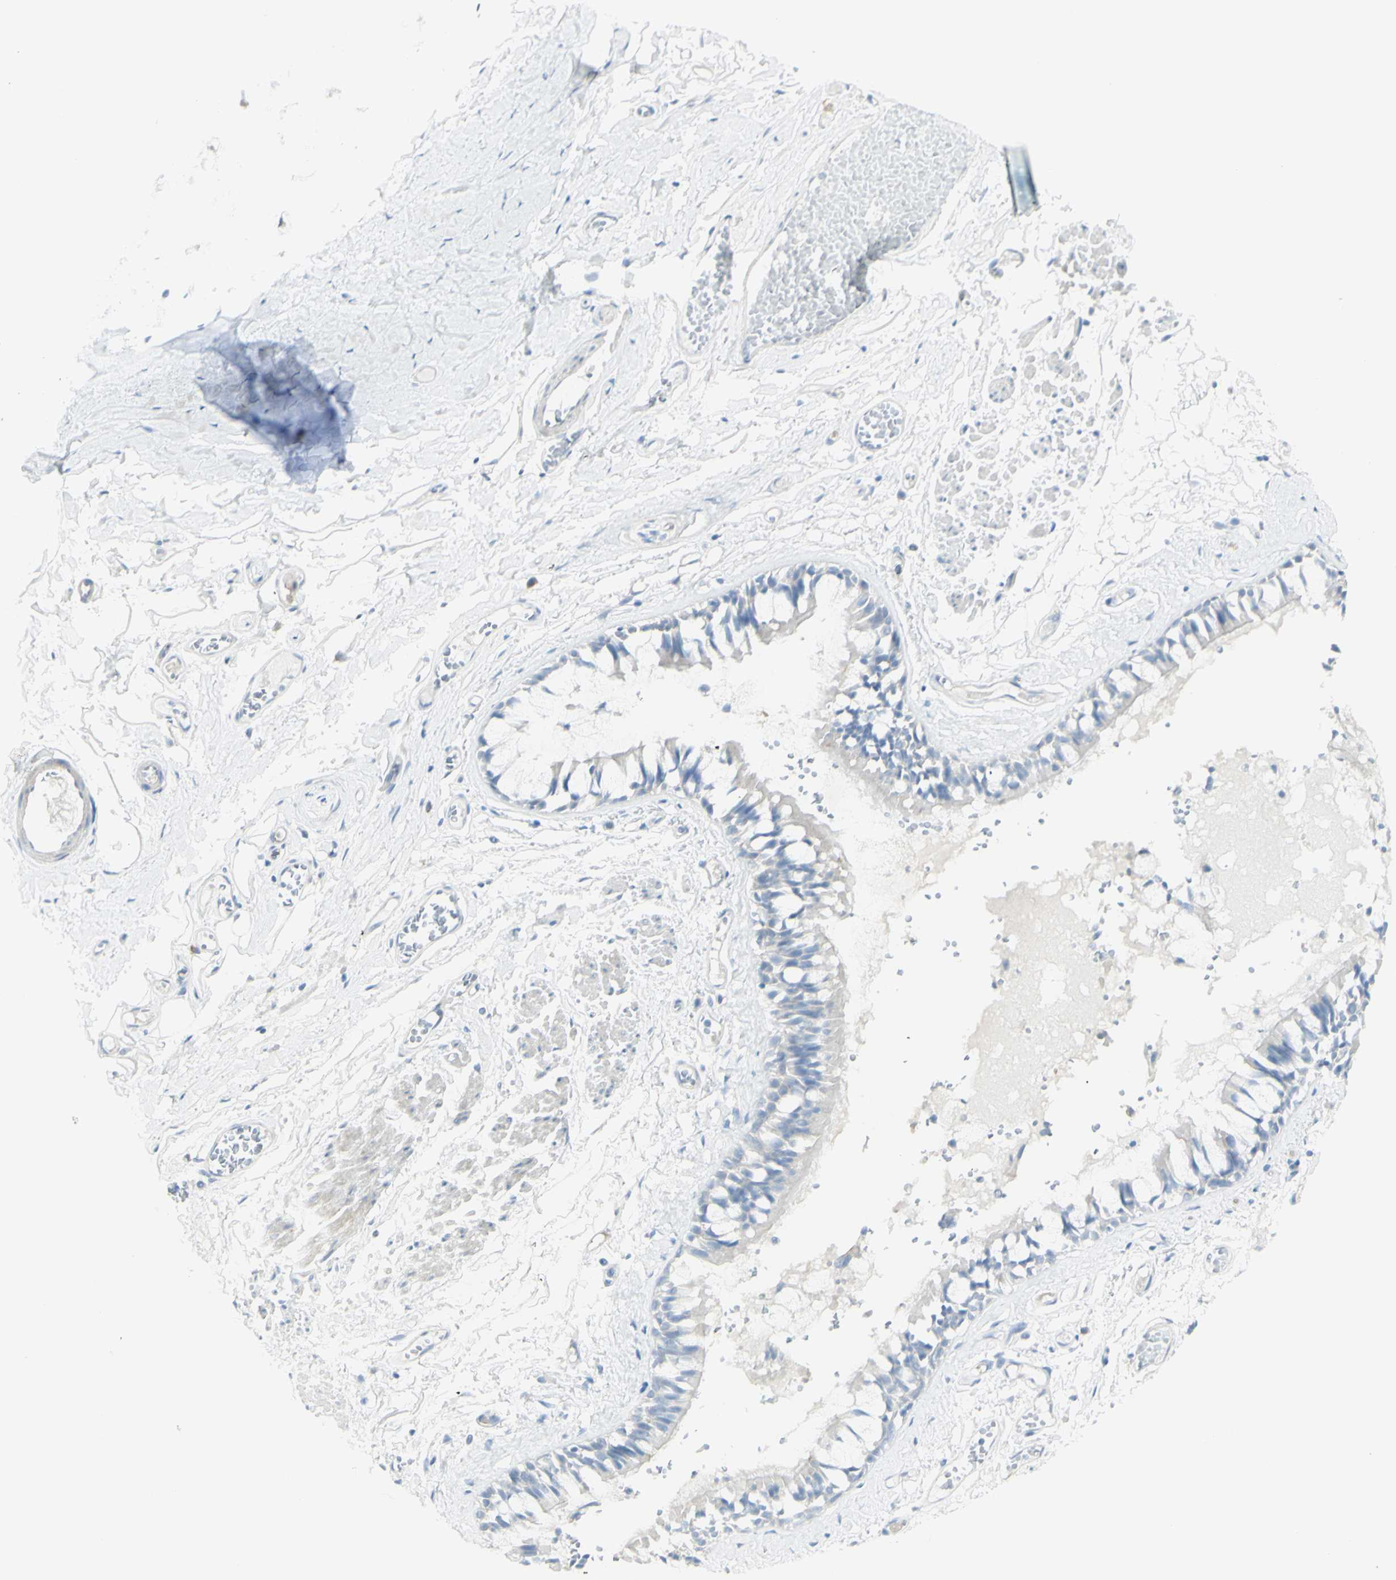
{"staining": {"intensity": "negative", "quantity": "none", "location": "none"}, "tissue": "bronchus", "cell_type": "Respiratory epithelial cells", "image_type": "normal", "snomed": [{"axis": "morphology", "description": "Normal tissue, NOS"}, {"axis": "morphology", "description": "Inflammation, NOS"}, {"axis": "topography", "description": "Cartilage tissue"}, {"axis": "topography", "description": "Lung"}], "caption": "High power microscopy histopathology image of an immunohistochemistry photomicrograph of normal bronchus, revealing no significant expression in respiratory epithelial cells. The staining is performed using DAB brown chromogen with nuclei counter-stained in using hematoxylin.", "gene": "NDST4", "patient": {"sex": "male", "age": 71}}